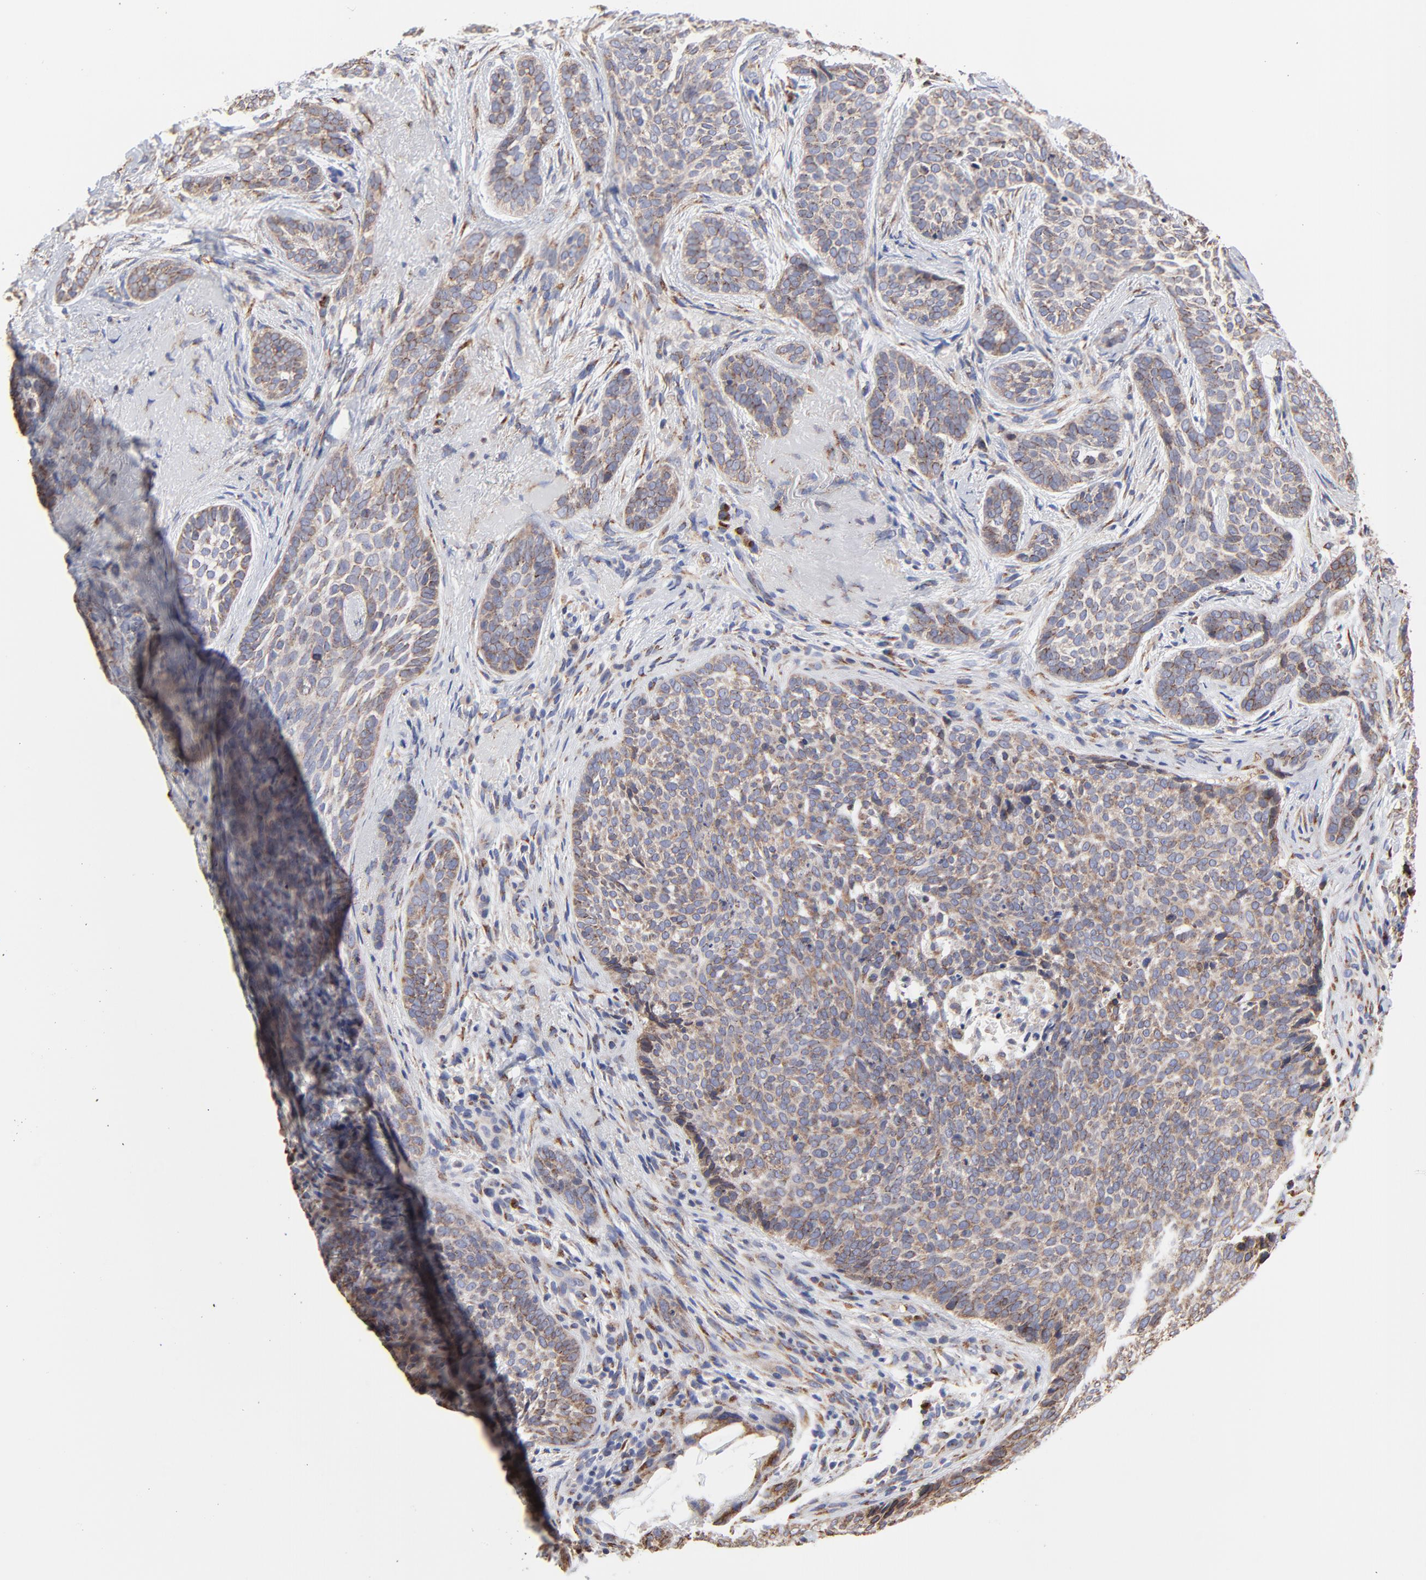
{"staining": {"intensity": "weak", "quantity": ">75%", "location": "cytoplasmic/membranous"}, "tissue": "skin cancer", "cell_type": "Tumor cells", "image_type": "cancer", "snomed": [{"axis": "morphology", "description": "Basal cell carcinoma"}, {"axis": "topography", "description": "Skin"}], "caption": "A photomicrograph showing weak cytoplasmic/membranous staining in about >75% of tumor cells in basal cell carcinoma (skin), as visualized by brown immunohistochemical staining.", "gene": "LMAN1", "patient": {"sex": "male", "age": 91}}